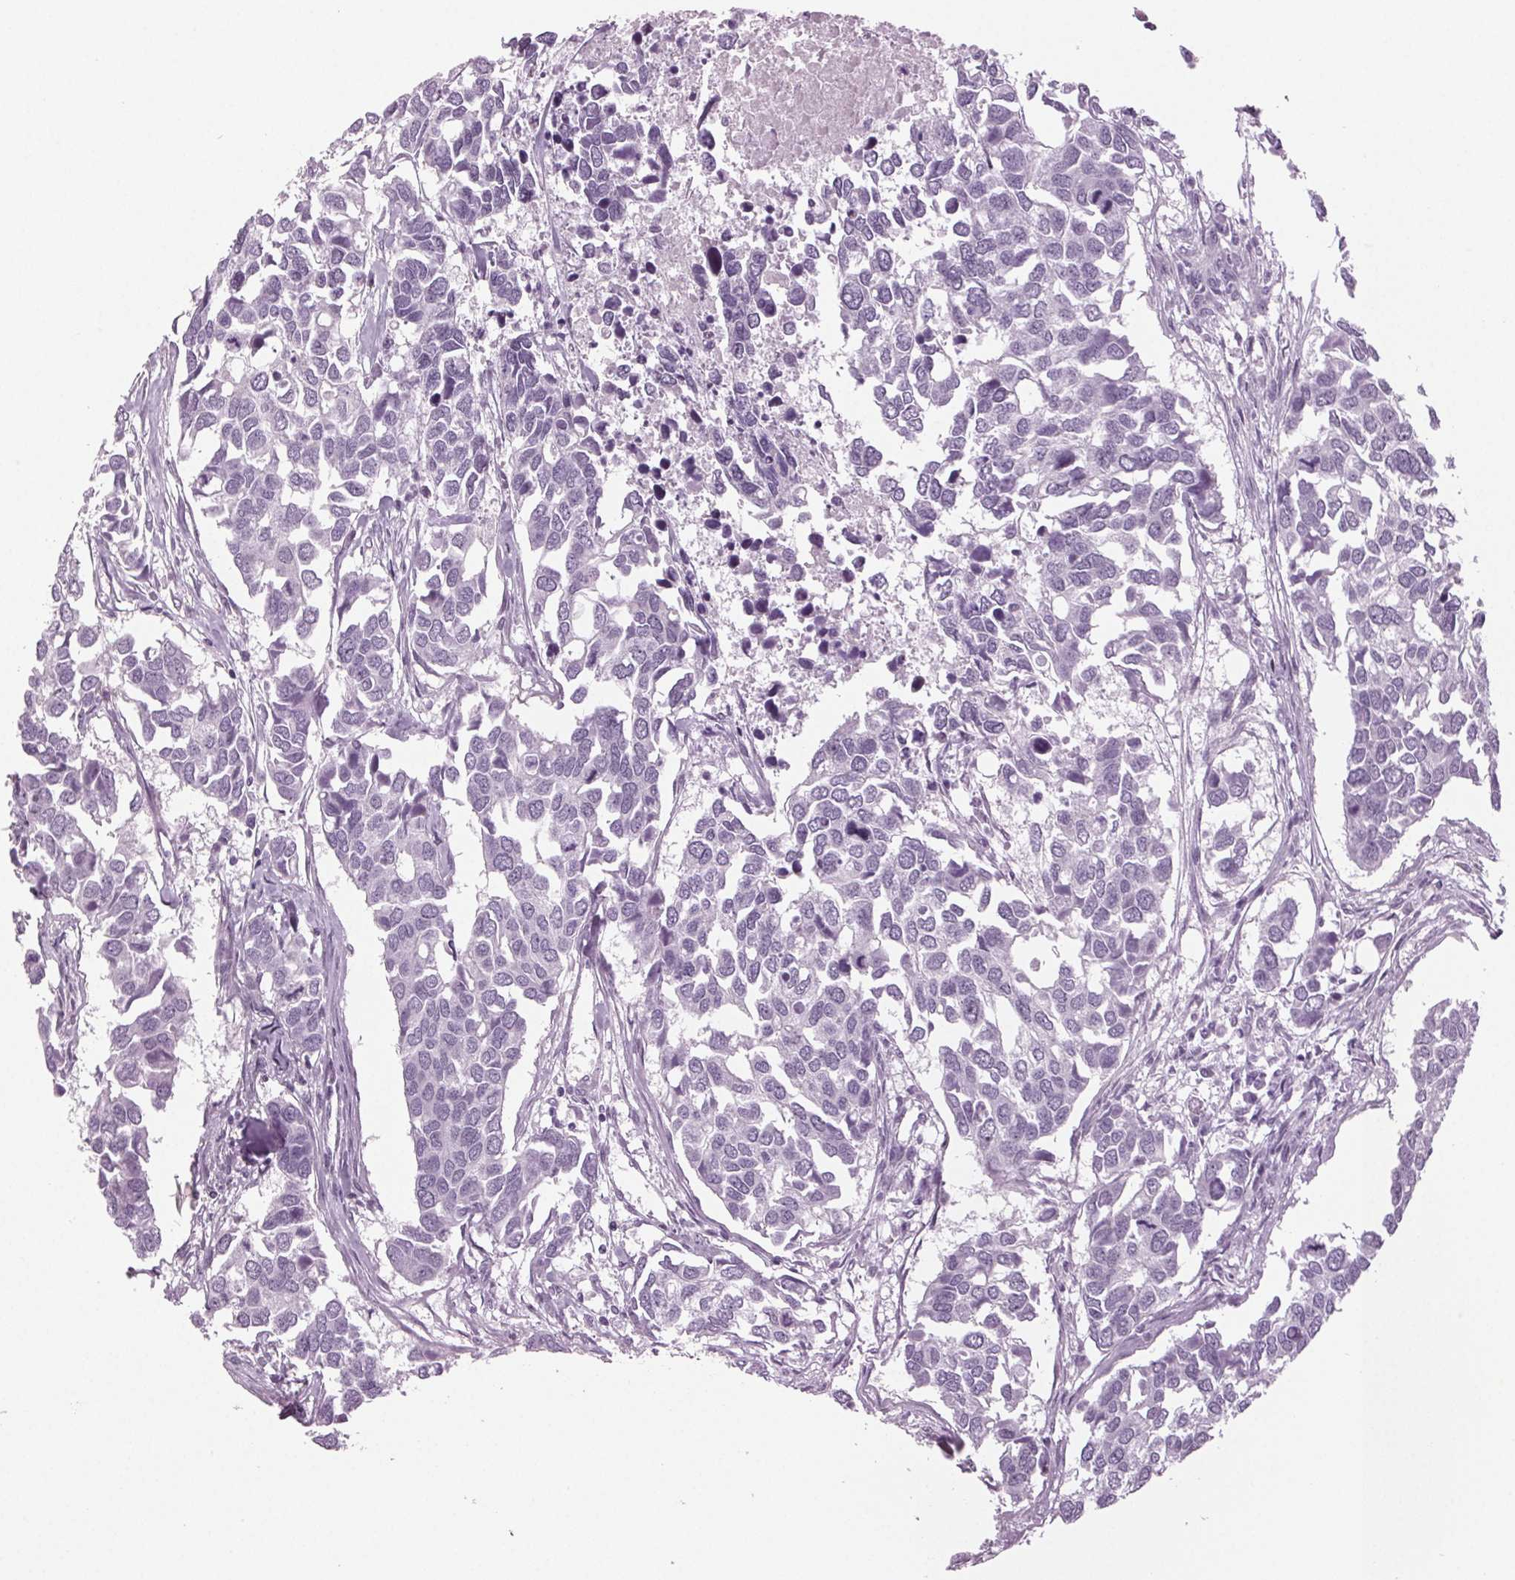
{"staining": {"intensity": "negative", "quantity": "none", "location": "none"}, "tissue": "breast cancer", "cell_type": "Tumor cells", "image_type": "cancer", "snomed": [{"axis": "morphology", "description": "Duct carcinoma"}, {"axis": "topography", "description": "Breast"}], "caption": "Immunohistochemistry (IHC) of human breast intraductal carcinoma shows no positivity in tumor cells.", "gene": "DNAH12", "patient": {"sex": "female", "age": 83}}